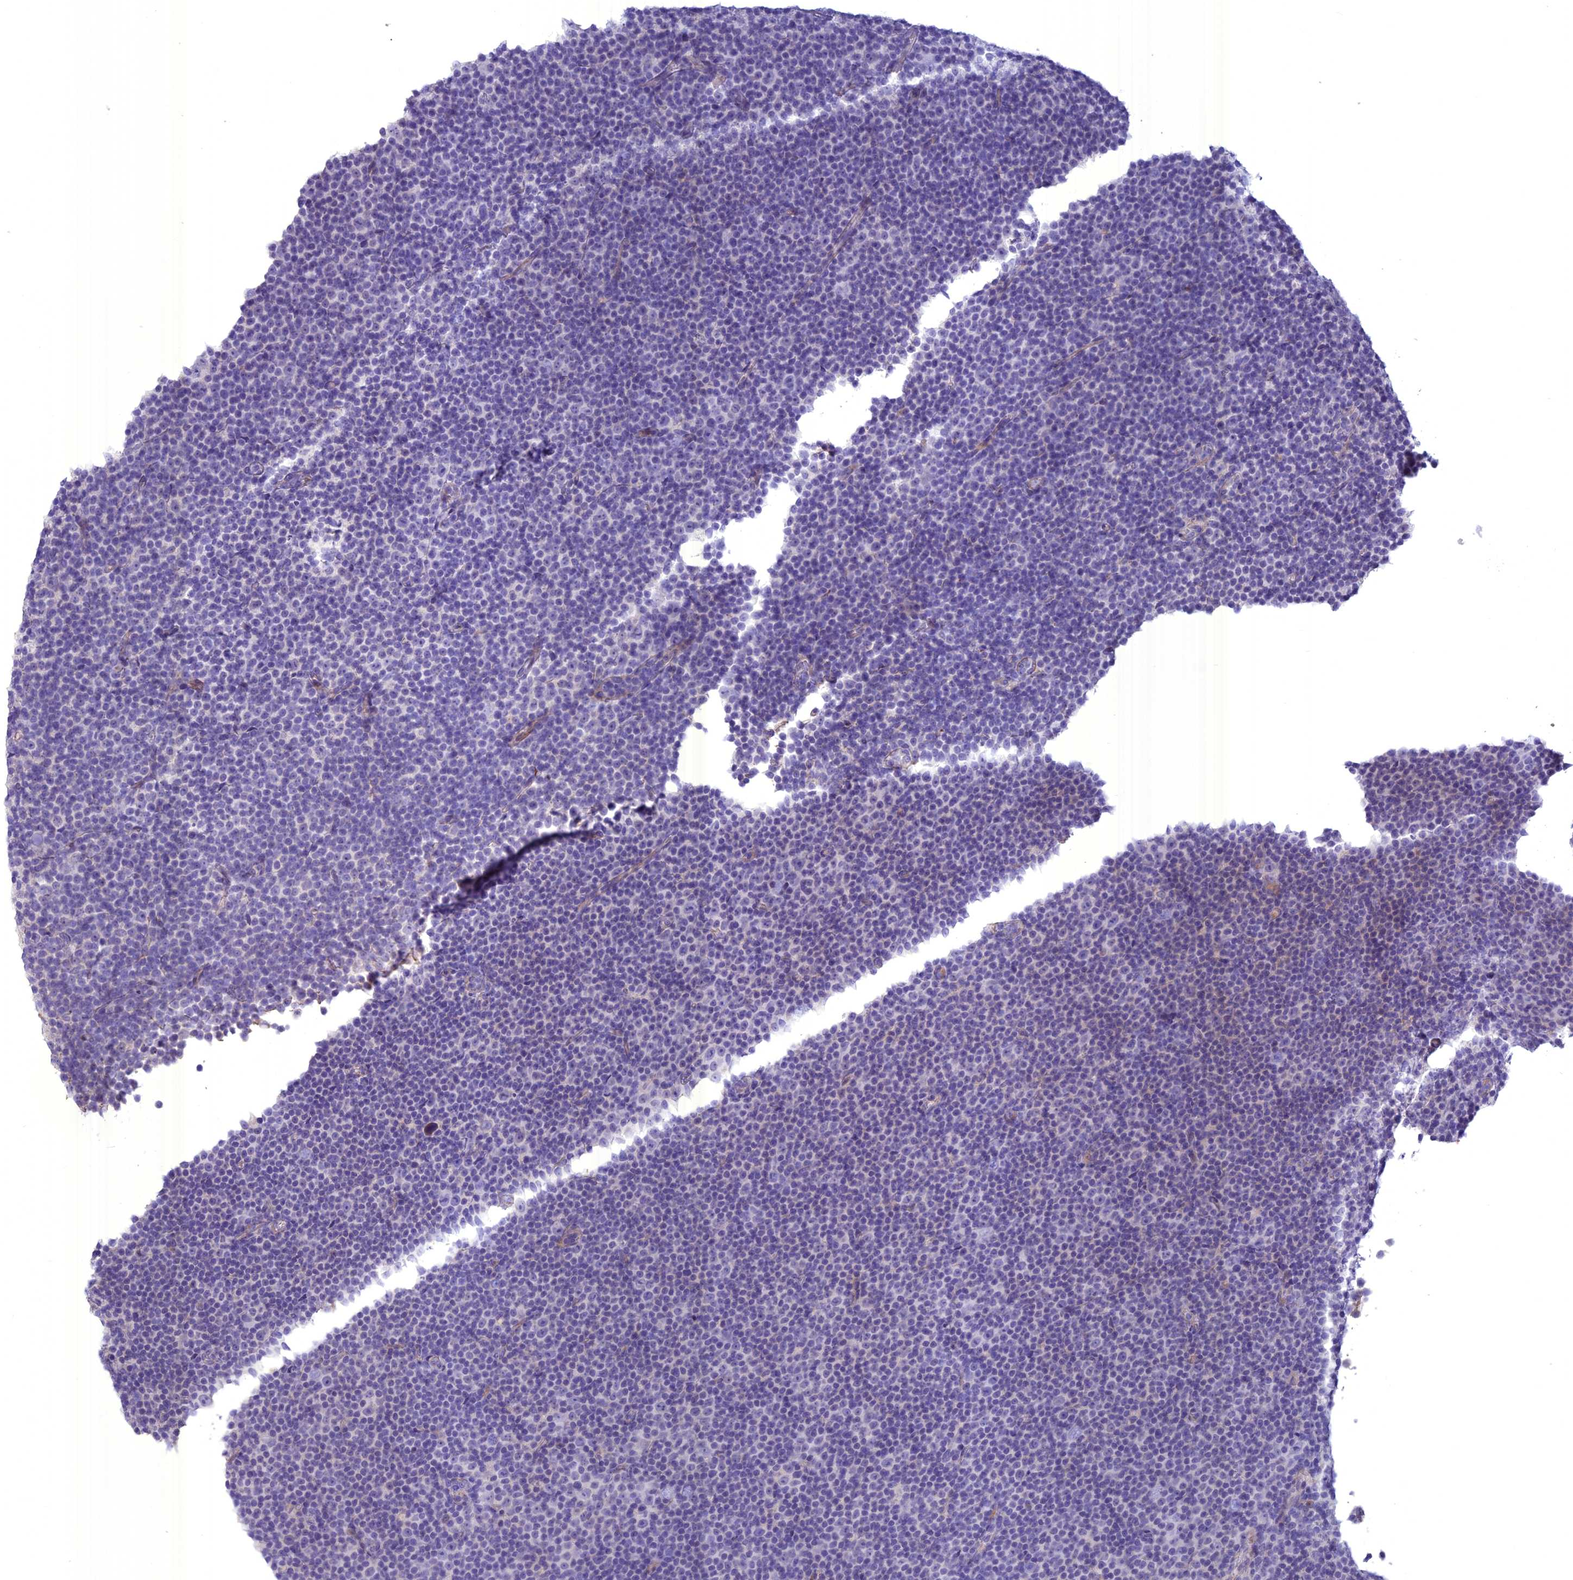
{"staining": {"intensity": "negative", "quantity": "none", "location": "none"}, "tissue": "lymphoma", "cell_type": "Tumor cells", "image_type": "cancer", "snomed": [{"axis": "morphology", "description": "Malignant lymphoma, non-Hodgkin's type, Low grade"}, {"axis": "topography", "description": "Lymph node"}], "caption": "Lymphoma was stained to show a protein in brown. There is no significant expression in tumor cells. (DAB immunohistochemistry, high magnification).", "gene": "SPHKAP", "patient": {"sex": "female", "age": 67}}